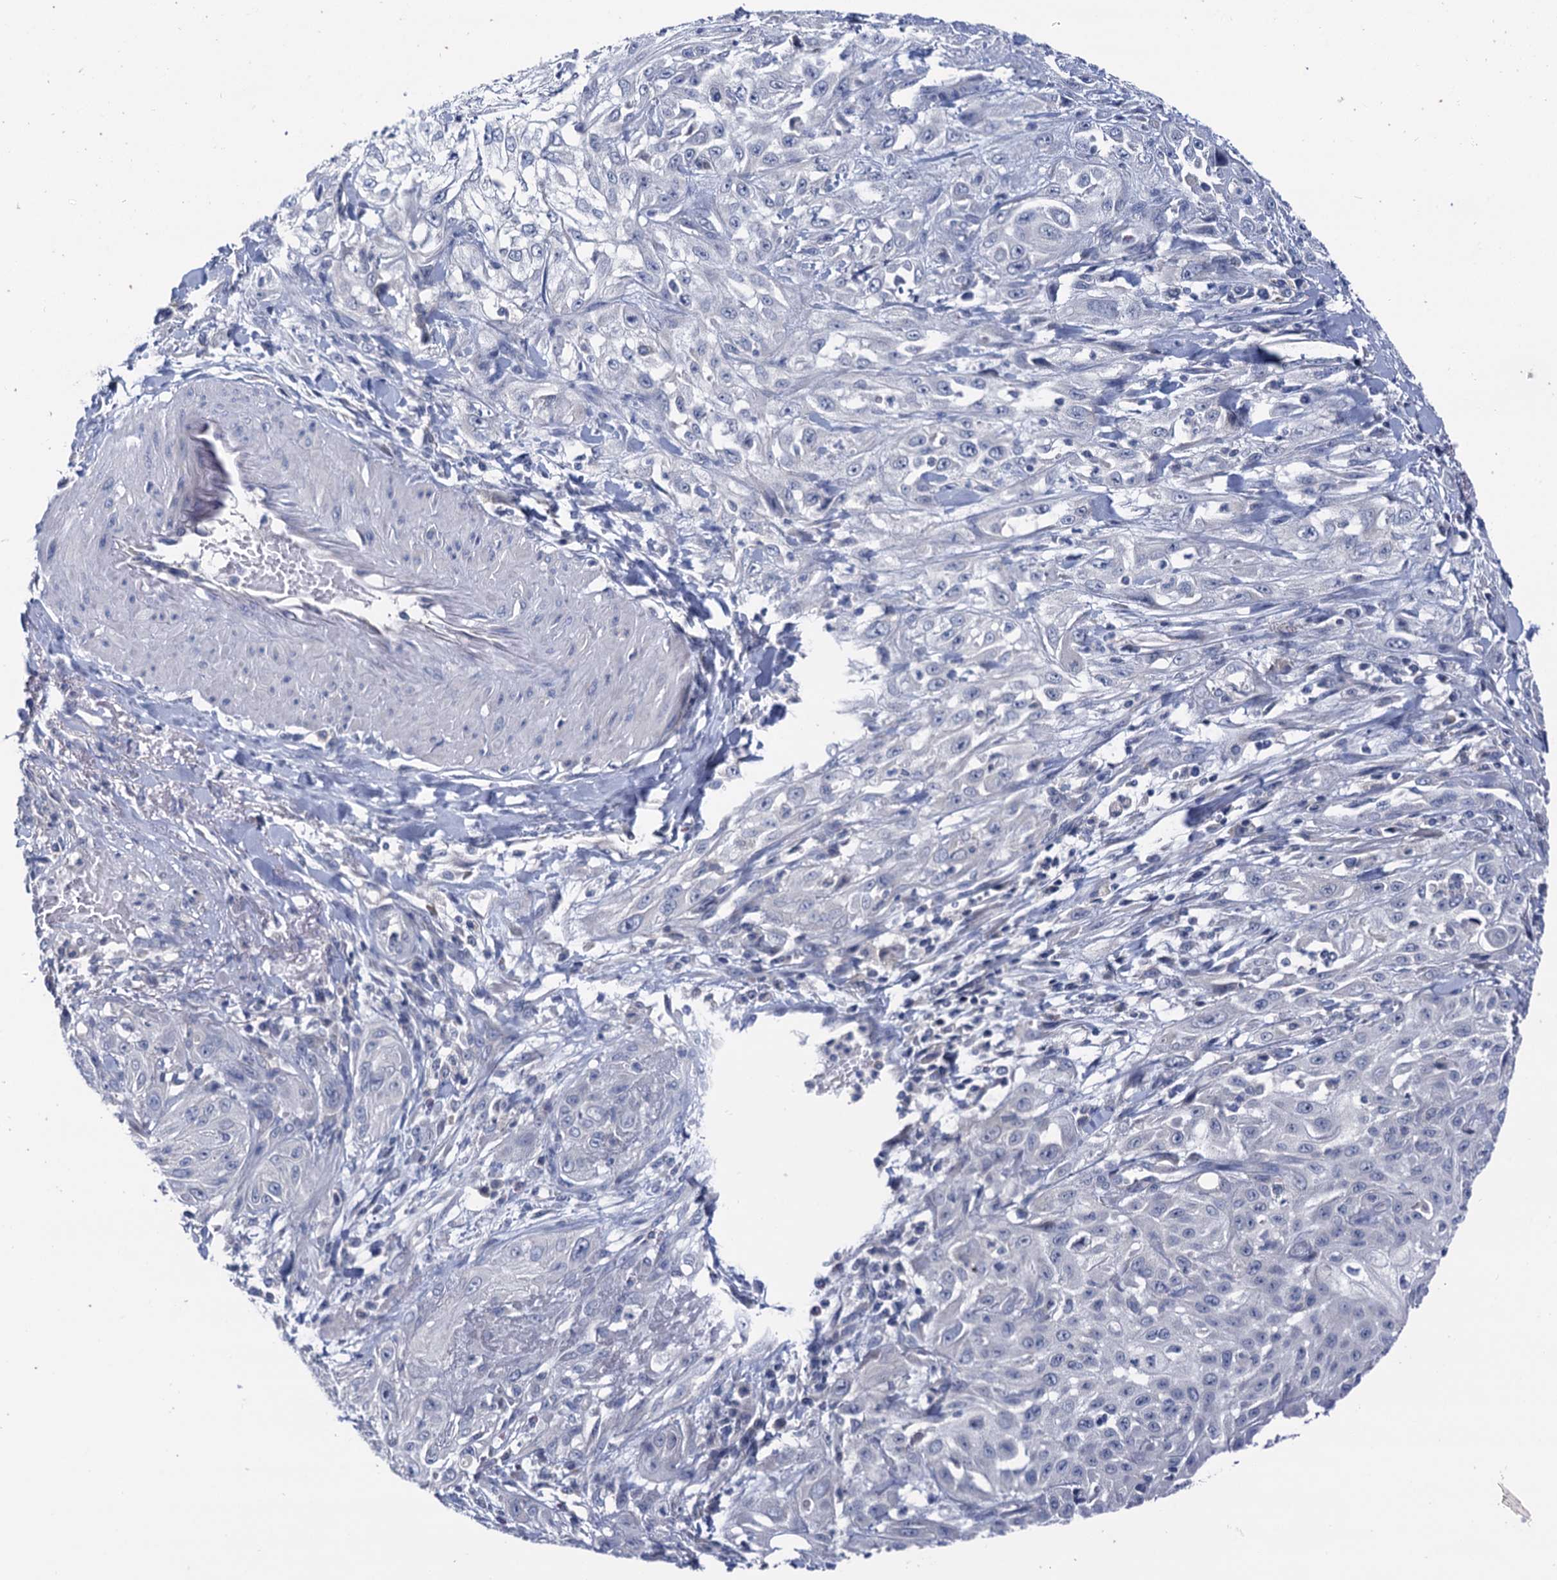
{"staining": {"intensity": "negative", "quantity": "none", "location": "none"}, "tissue": "skin cancer", "cell_type": "Tumor cells", "image_type": "cancer", "snomed": [{"axis": "morphology", "description": "Squamous cell carcinoma, NOS"}, {"axis": "morphology", "description": "Squamous cell carcinoma, metastatic, NOS"}, {"axis": "topography", "description": "Skin"}, {"axis": "topography", "description": "Lymph node"}], "caption": "Squamous cell carcinoma (skin) was stained to show a protein in brown. There is no significant expression in tumor cells.", "gene": "ANKRD42", "patient": {"sex": "male", "age": 75}}